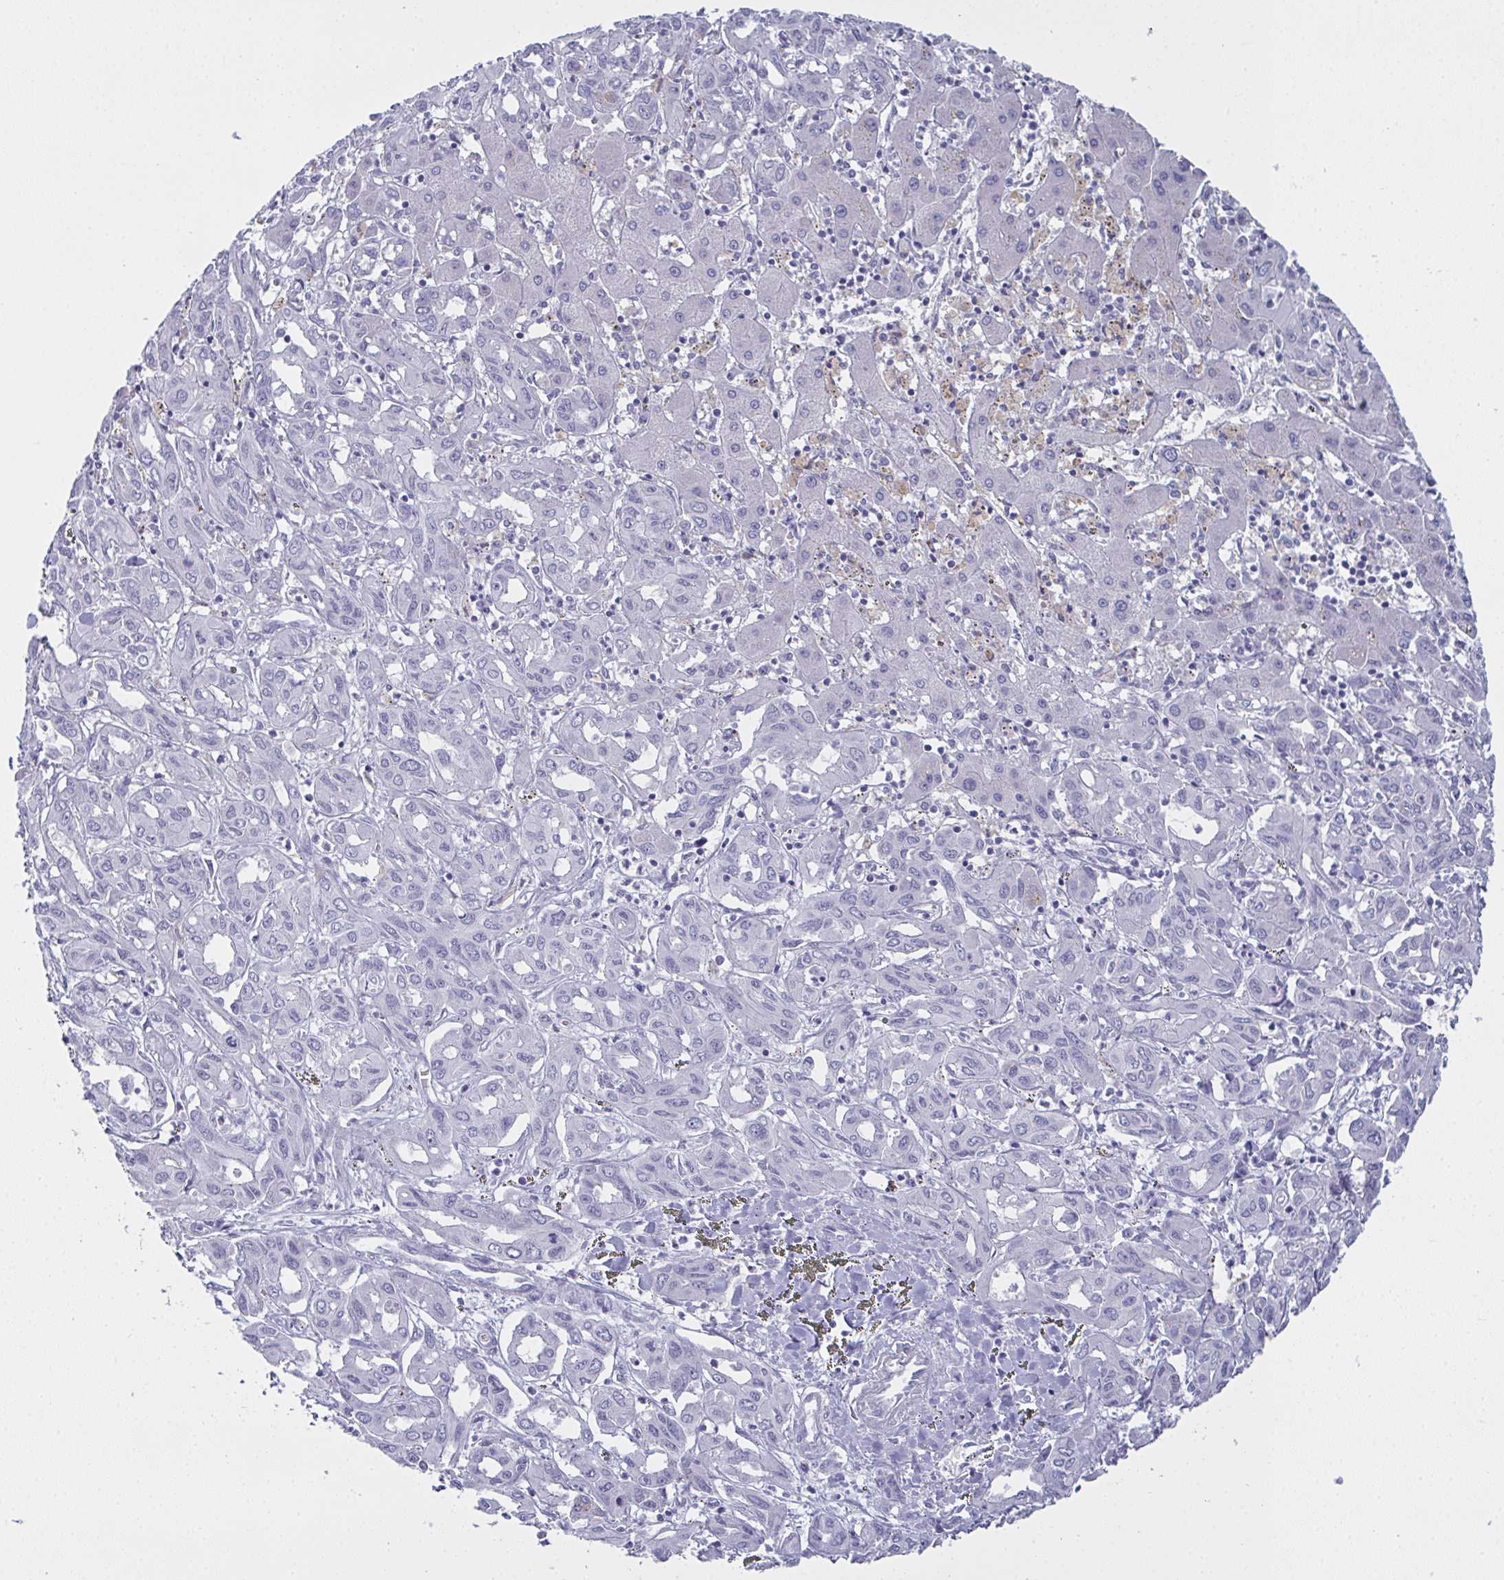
{"staining": {"intensity": "negative", "quantity": "none", "location": "none"}, "tissue": "liver cancer", "cell_type": "Tumor cells", "image_type": "cancer", "snomed": [{"axis": "morphology", "description": "Cholangiocarcinoma"}, {"axis": "topography", "description": "Liver"}], "caption": "Image shows no significant protein staining in tumor cells of liver cancer.", "gene": "SLC36A2", "patient": {"sex": "female", "age": 60}}